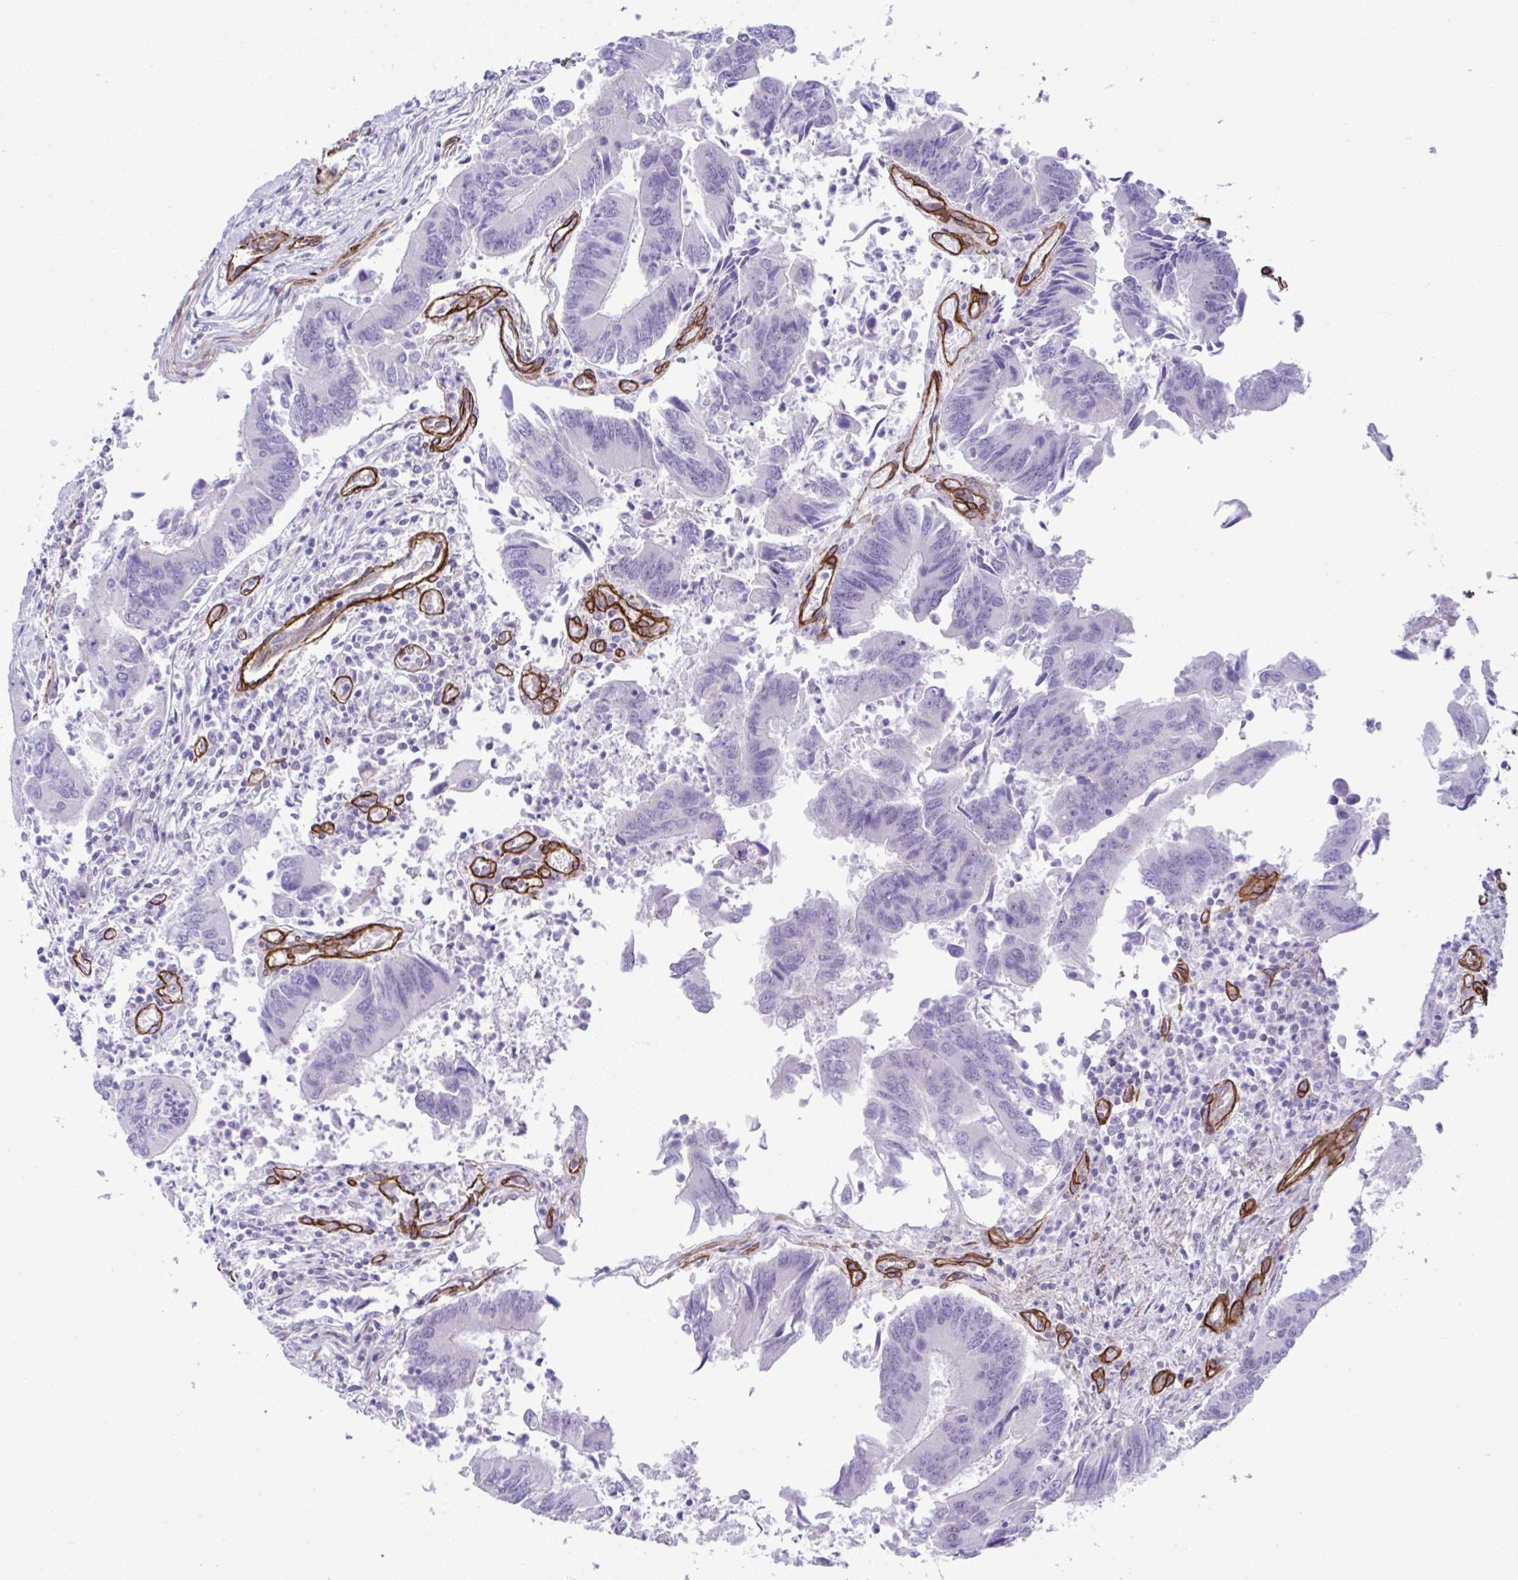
{"staining": {"intensity": "negative", "quantity": "none", "location": "none"}, "tissue": "colorectal cancer", "cell_type": "Tumor cells", "image_type": "cancer", "snomed": [{"axis": "morphology", "description": "Adenocarcinoma, NOS"}, {"axis": "topography", "description": "Colon"}], "caption": "Adenocarcinoma (colorectal) was stained to show a protein in brown. There is no significant staining in tumor cells.", "gene": "FBXO34", "patient": {"sex": "female", "age": 67}}